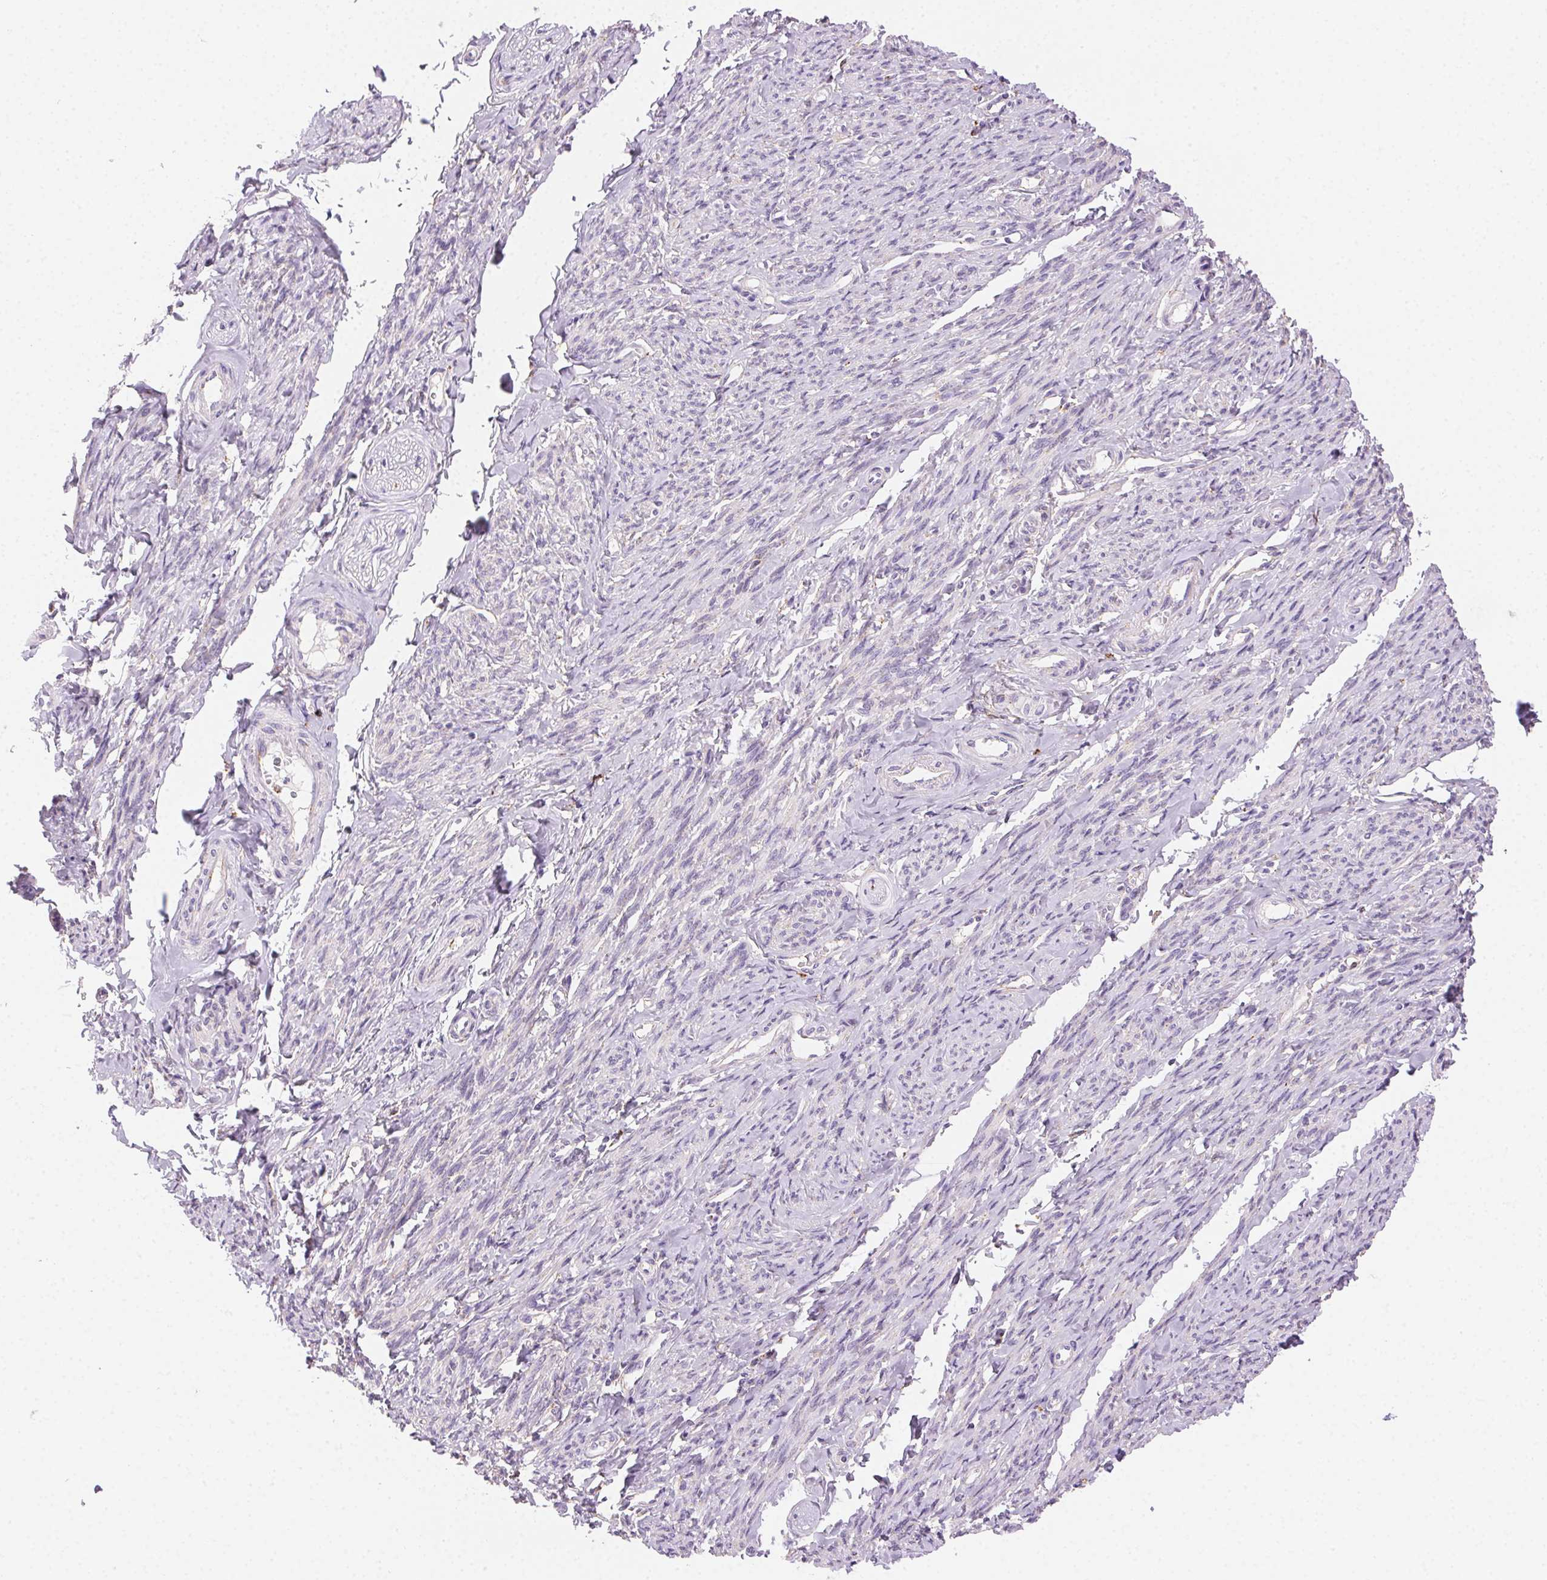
{"staining": {"intensity": "negative", "quantity": "none", "location": "none"}, "tissue": "smooth muscle", "cell_type": "Smooth muscle cells", "image_type": "normal", "snomed": [{"axis": "morphology", "description": "Normal tissue, NOS"}, {"axis": "topography", "description": "Smooth muscle"}], "caption": "IHC of normal human smooth muscle demonstrates no expression in smooth muscle cells. The staining is performed using DAB brown chromogen with nuclei counter-stained in using hematoxylin.", "gene": "SCPEP1", "patient": {"sex": "female", "age": 65}}